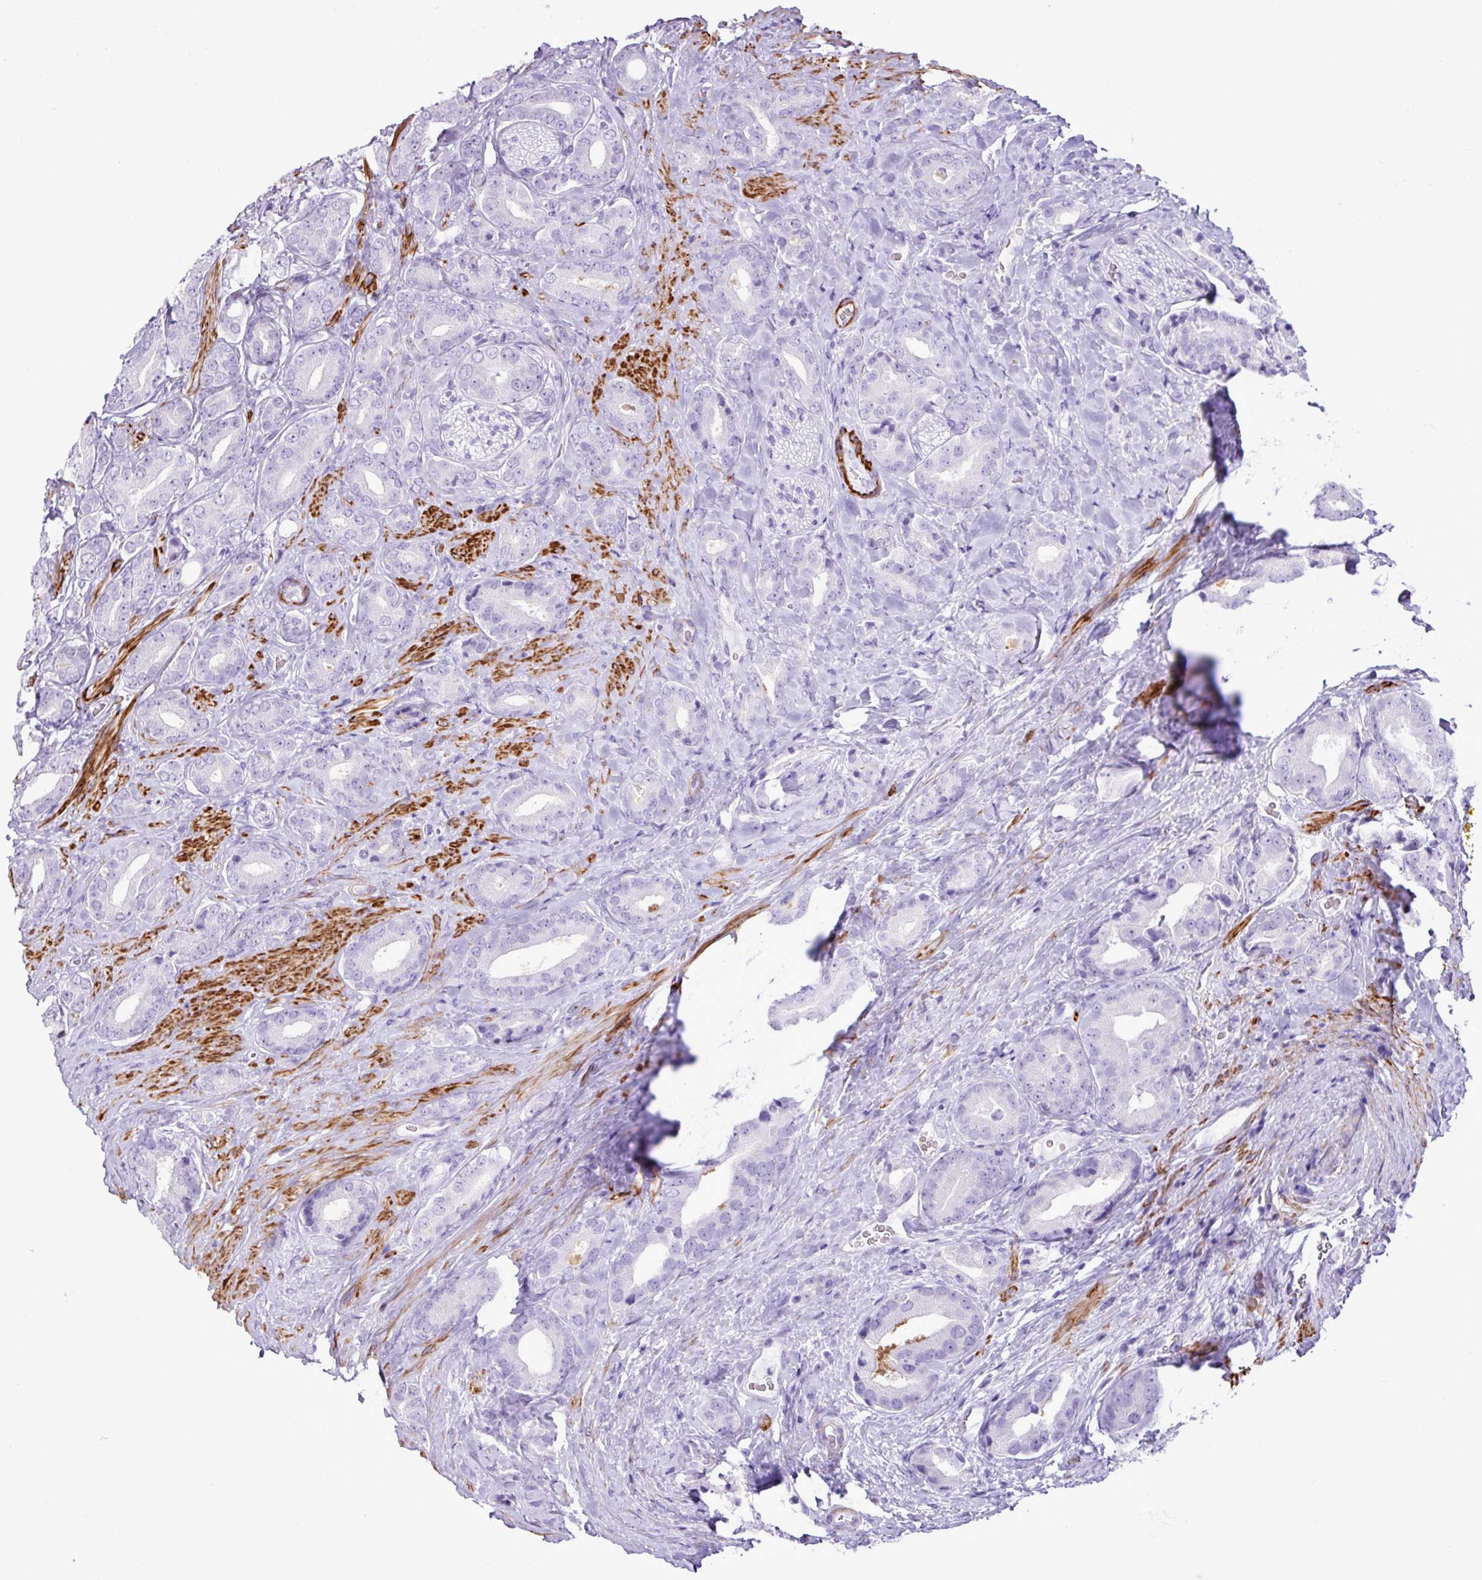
{"staining": {"intensity": "negative", "quantity": "none", "location": "none"}, "tissue": "prostate cancer", "cell_type": "Tumor cells", "image_type": "cancer", "snomed": [{"axis": "morphology", "description": "Adenocarcinoma, High grade"}, {"axis": "topography", "description": "Prostate"}], "caption": "Tumor cells show no significant protein staining in prostate cancer.", "gene": "ZSCAN5A", "patient": {"sex": "male", "age": 63}}